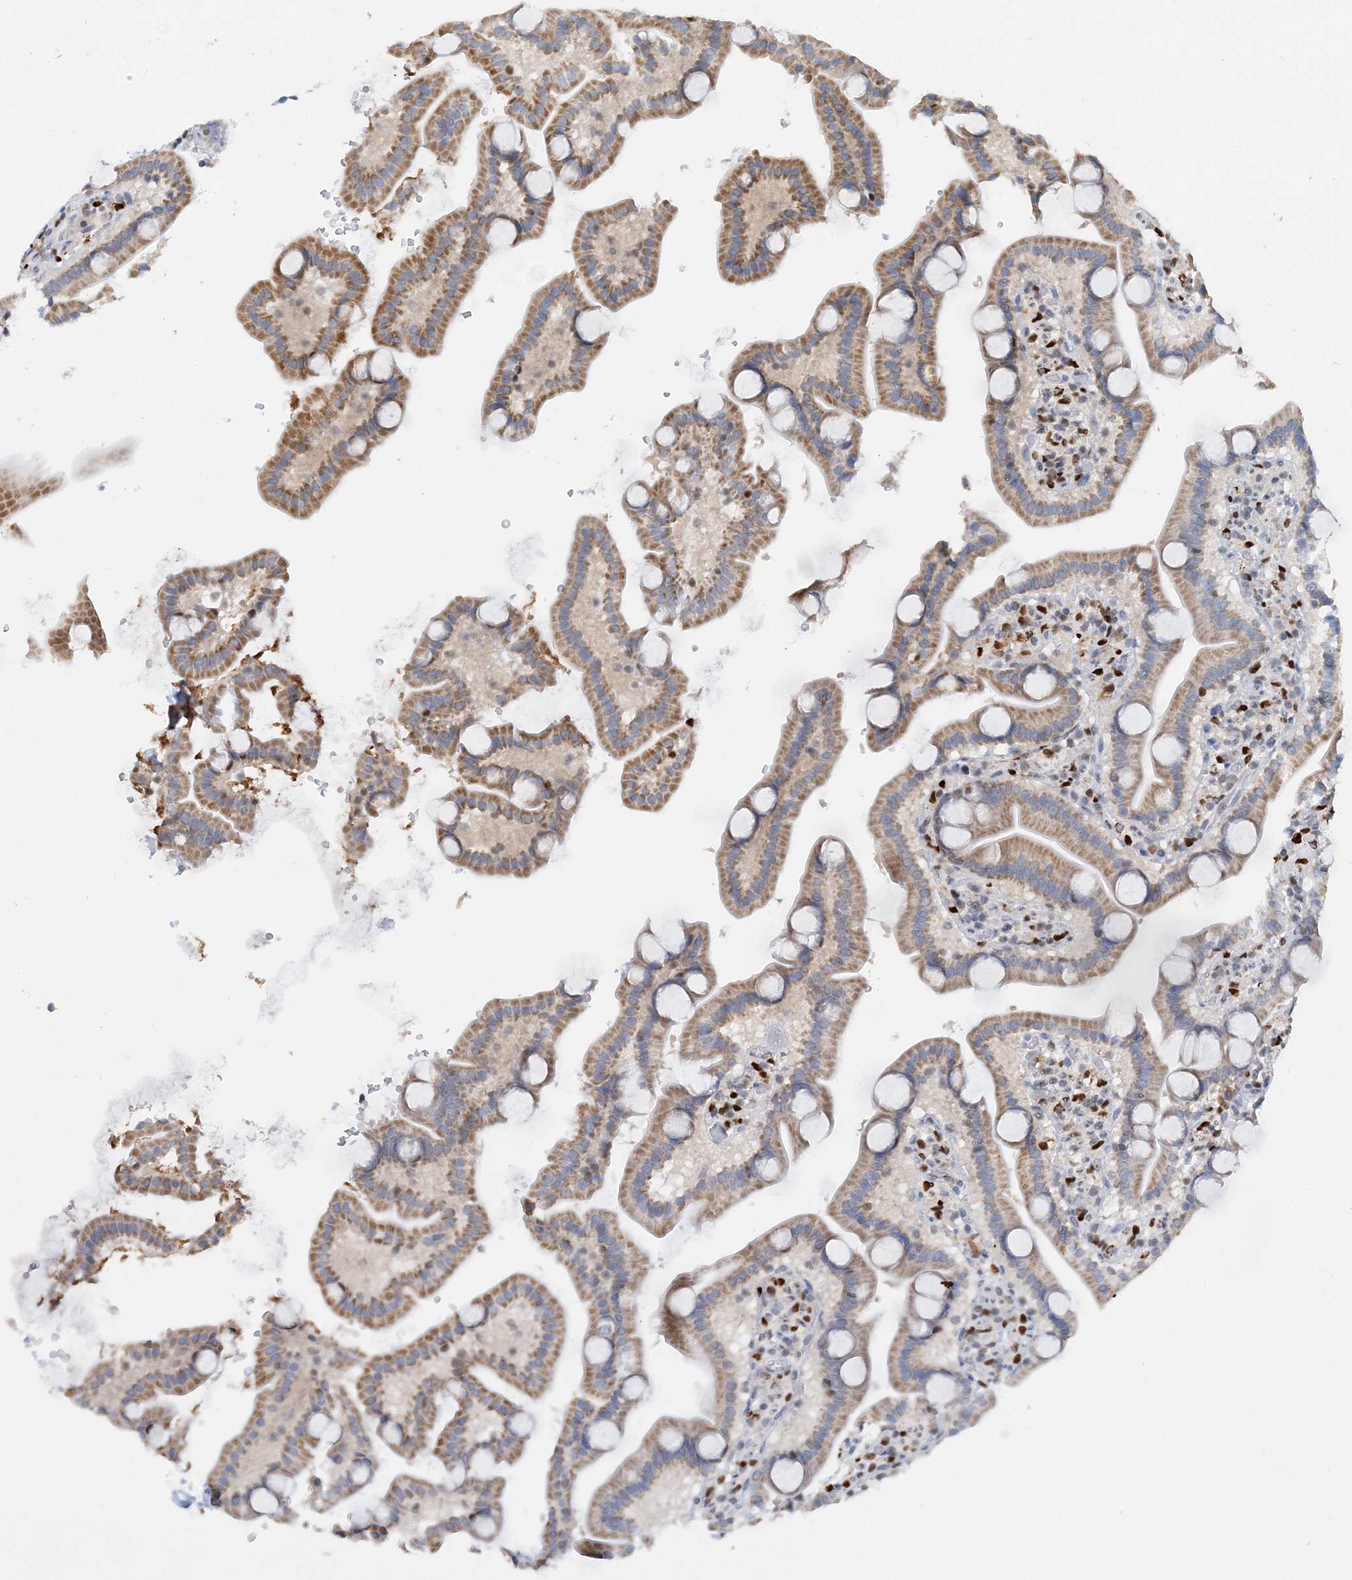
{"staining": {"intensity": "moderate", "quantity": ">75%", "location": "cytoplasmic/membranous"}, "tissue": "duodenum", "cell_type": "Glandular cells", "image_type": "normal", "snomed": [{"axis": "morphology", "description": "Normal tissue, NOS"}, {"axis": "topography", "description": "Duodenum"}], "caption": "This histopathology image shows immunohistochemistry staining of unremarkable duodenum, with medium moderate cytoplasmic/membranous expression in about >75% of glandular cells.", "gene": "NIT2", "patient": {"sex": "male", "age": 55}}